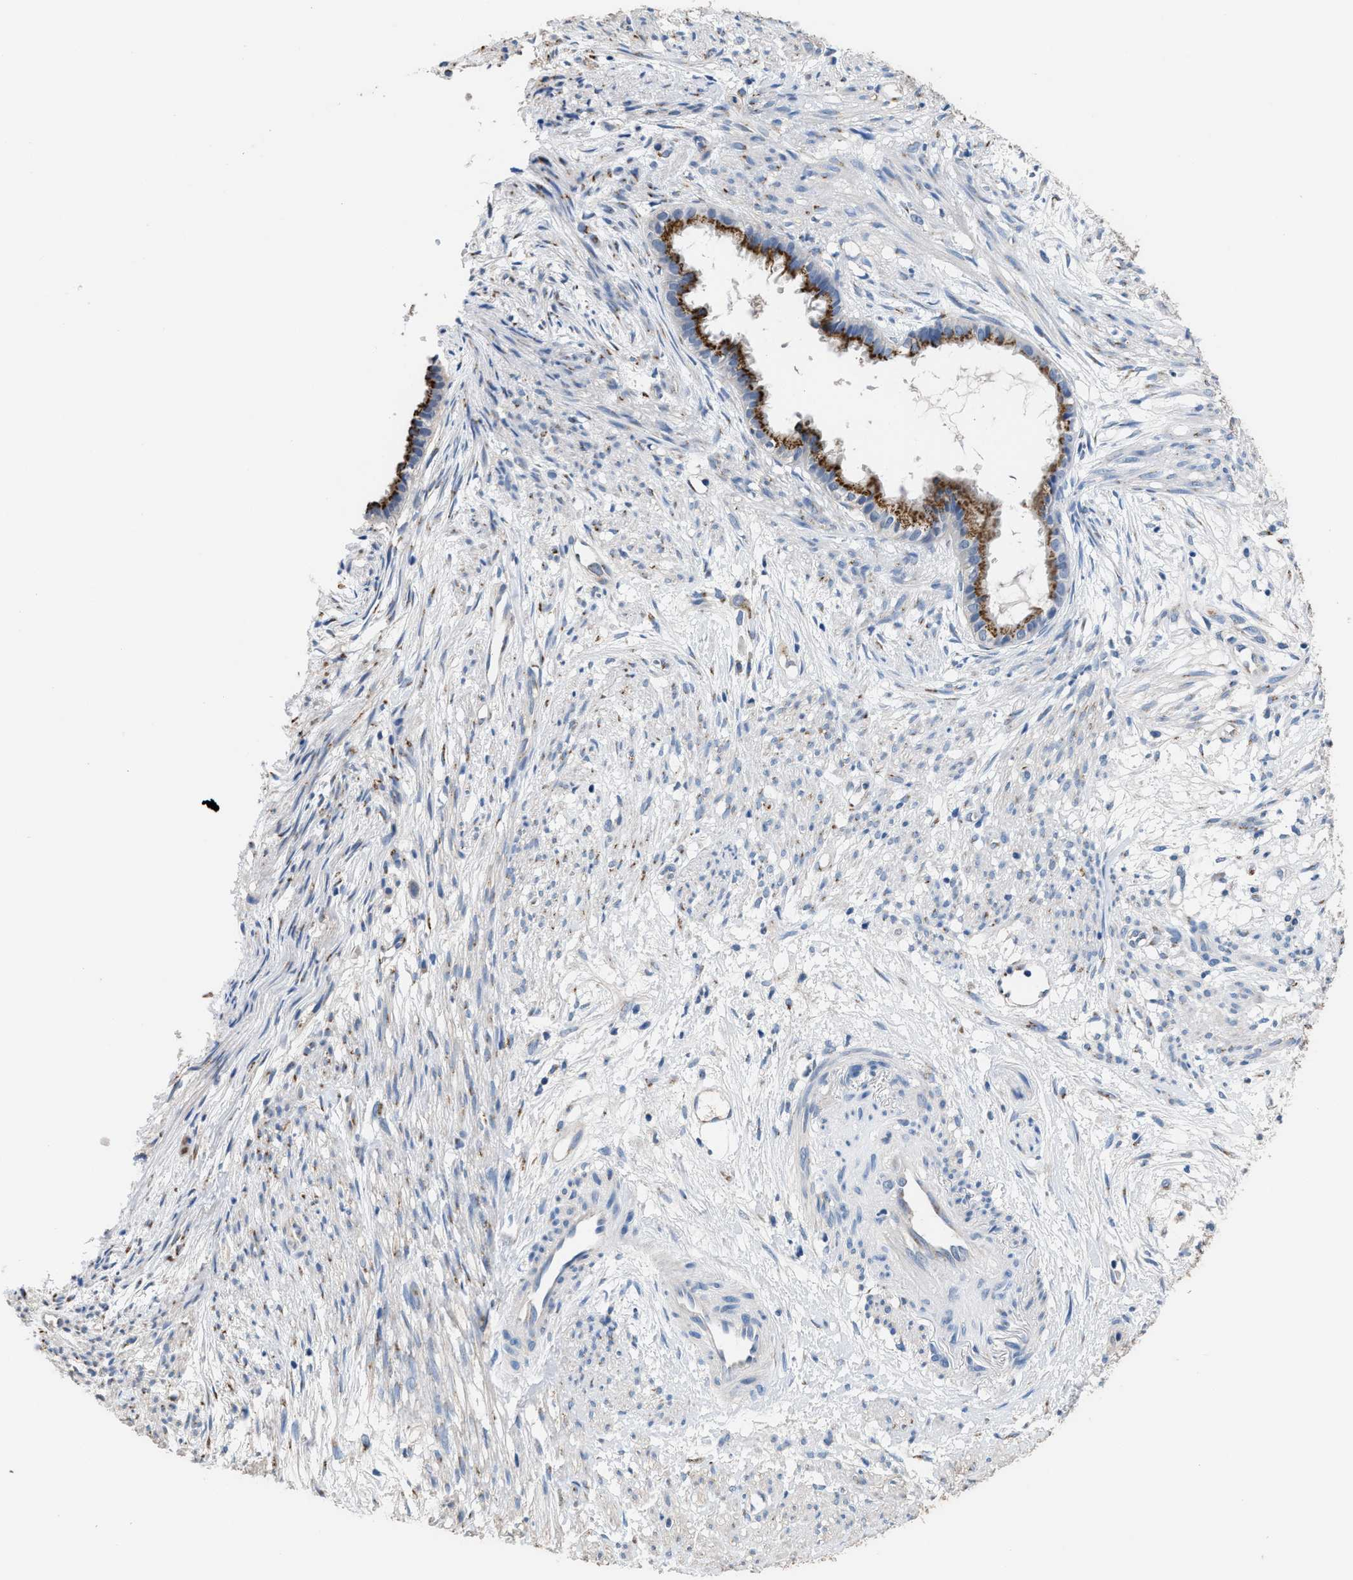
{"staining": {"intensity": "strong", "quantity": ">75%", "location": "cytoplasmic/membranous"}, "tissue": "cervical cancer", "cell_type": "Tumor cells", "image_type": "cancer", "snomed": [{"axis": "morphology", "description": "Normal tissue, NOS"}, {"axis": "morphology", "description": "Adenocarcinoma, NOS"}, {"axis": "topography", "description": "Cervix"}, {"axis": "topography", "description": "Endometrium"}], "caption": "The immunohistochemical stain labels strong cytoplasmic/membranous positivity in tumor cells of cervical cancer (adenocarcinoma) tissue. (Brightfield microscopy of DAB IHC at high magnification).", "gene": "GOLM1", "patient": {"sex": "female", "age": 86}}